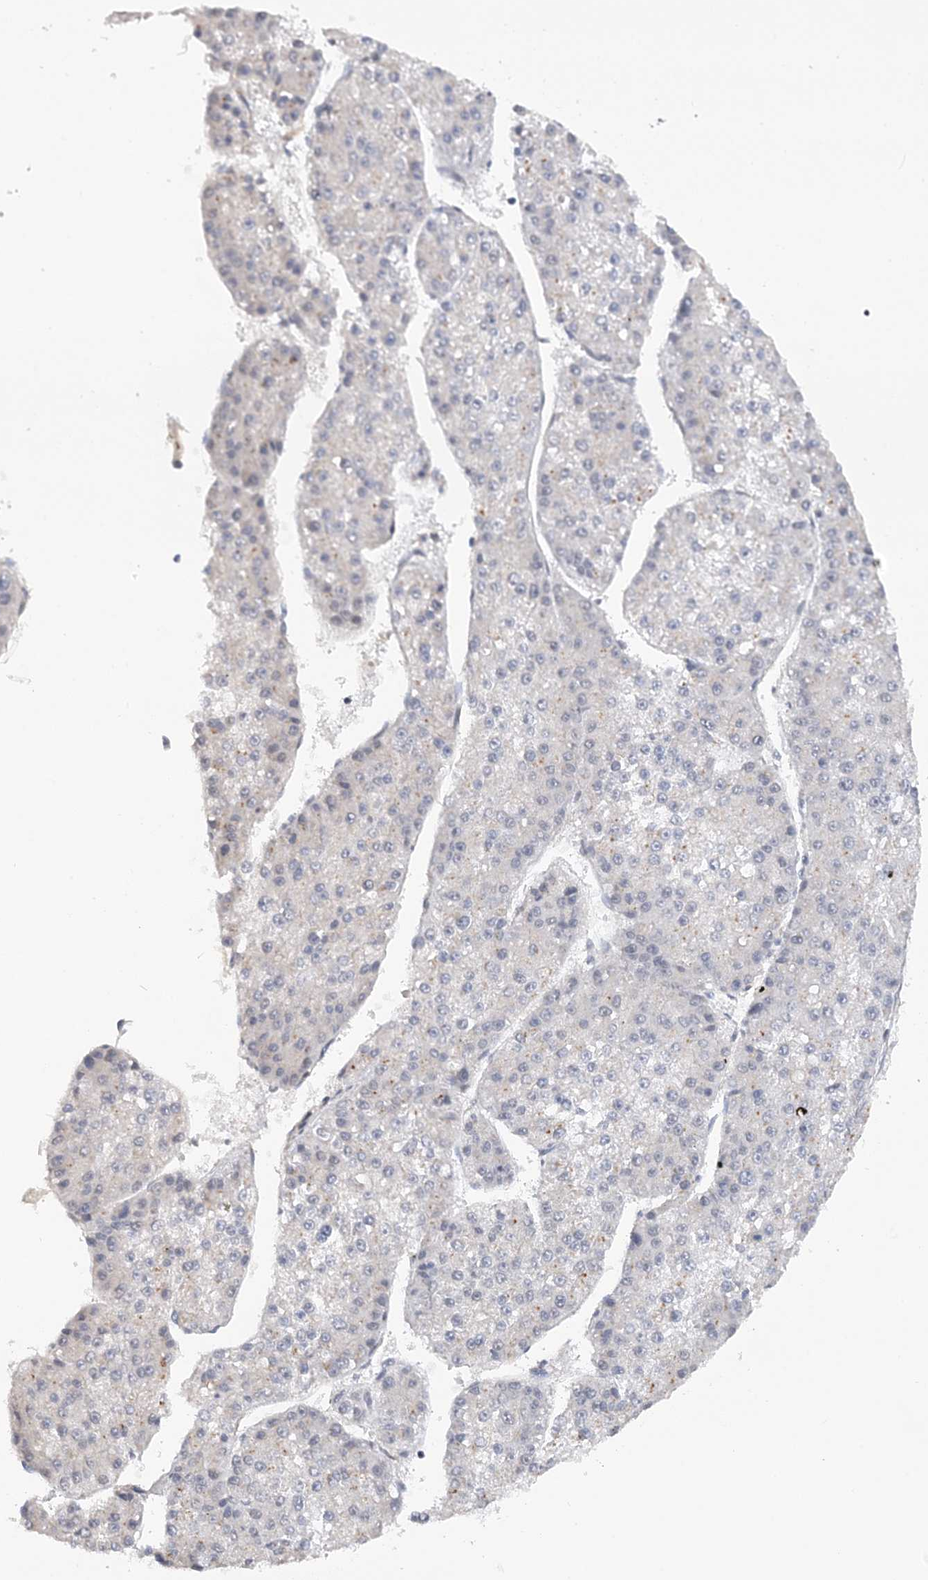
{"staining": {"intensity": "negative", "quantity": "none", "location": "none"}, "tissue": "liver cancer", "cell_type": "Tumor cells", "image_type": "cancer", "snomed": [{"axis": "morphology", "description": "Carcinoma, Hepatocellular, NOS"}, {"axis": "topography", "description": "Liver"}], "caption": "This is a image of IHC staining of hepatocellular carcinoma (liver), which shows no staining in tumor cells. Nuclei are stained in blue.", "gene": "TSHZ2", "patient": {"sex": "female", "age": 73}}